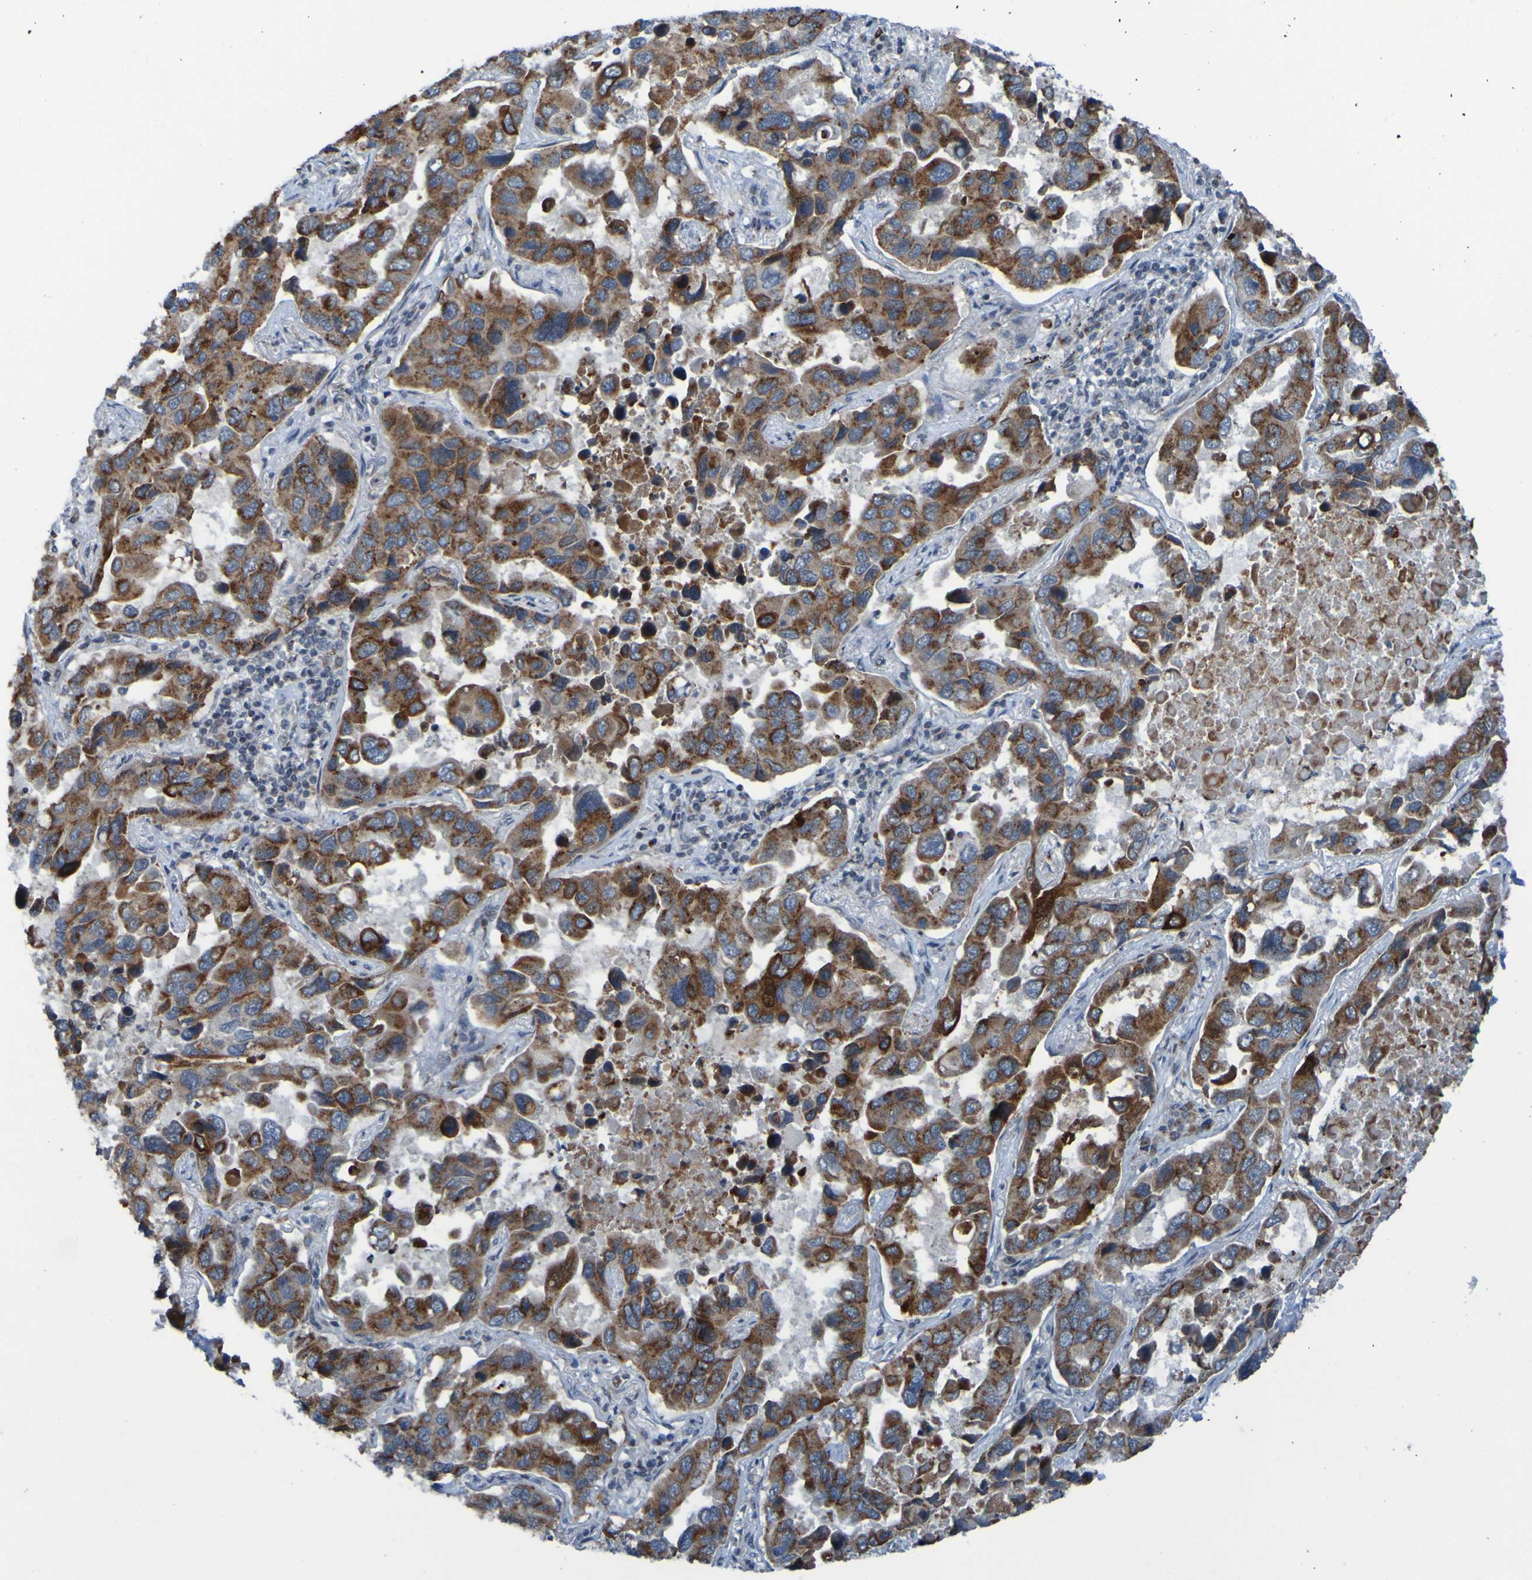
{"staining": {"intensity": "strong", "quantity": ">75%", "location": "cytoplasmic/membranous"}, "tissue": "lung cancer", "cell_type": "Tumor cells", "image_type": "cancer", "snomed": [{"axis": "morphology", "description": "Adenocarcinoma, NOS"}, {"axis": "topography", "description": "Lung"}], "caption": "A high amount of strong cytoplasmic/membranous positivity is seen in approximately >75% of tumor cells in lung cancer tissue. Using DAB (3,3'-diaminobenzidine) (brown) and hematoxylin (blue) stains, captured at high magnification using brightfield microscopy.", "gene": "UNG", "patient": {"sex": "male", "age": 64}}